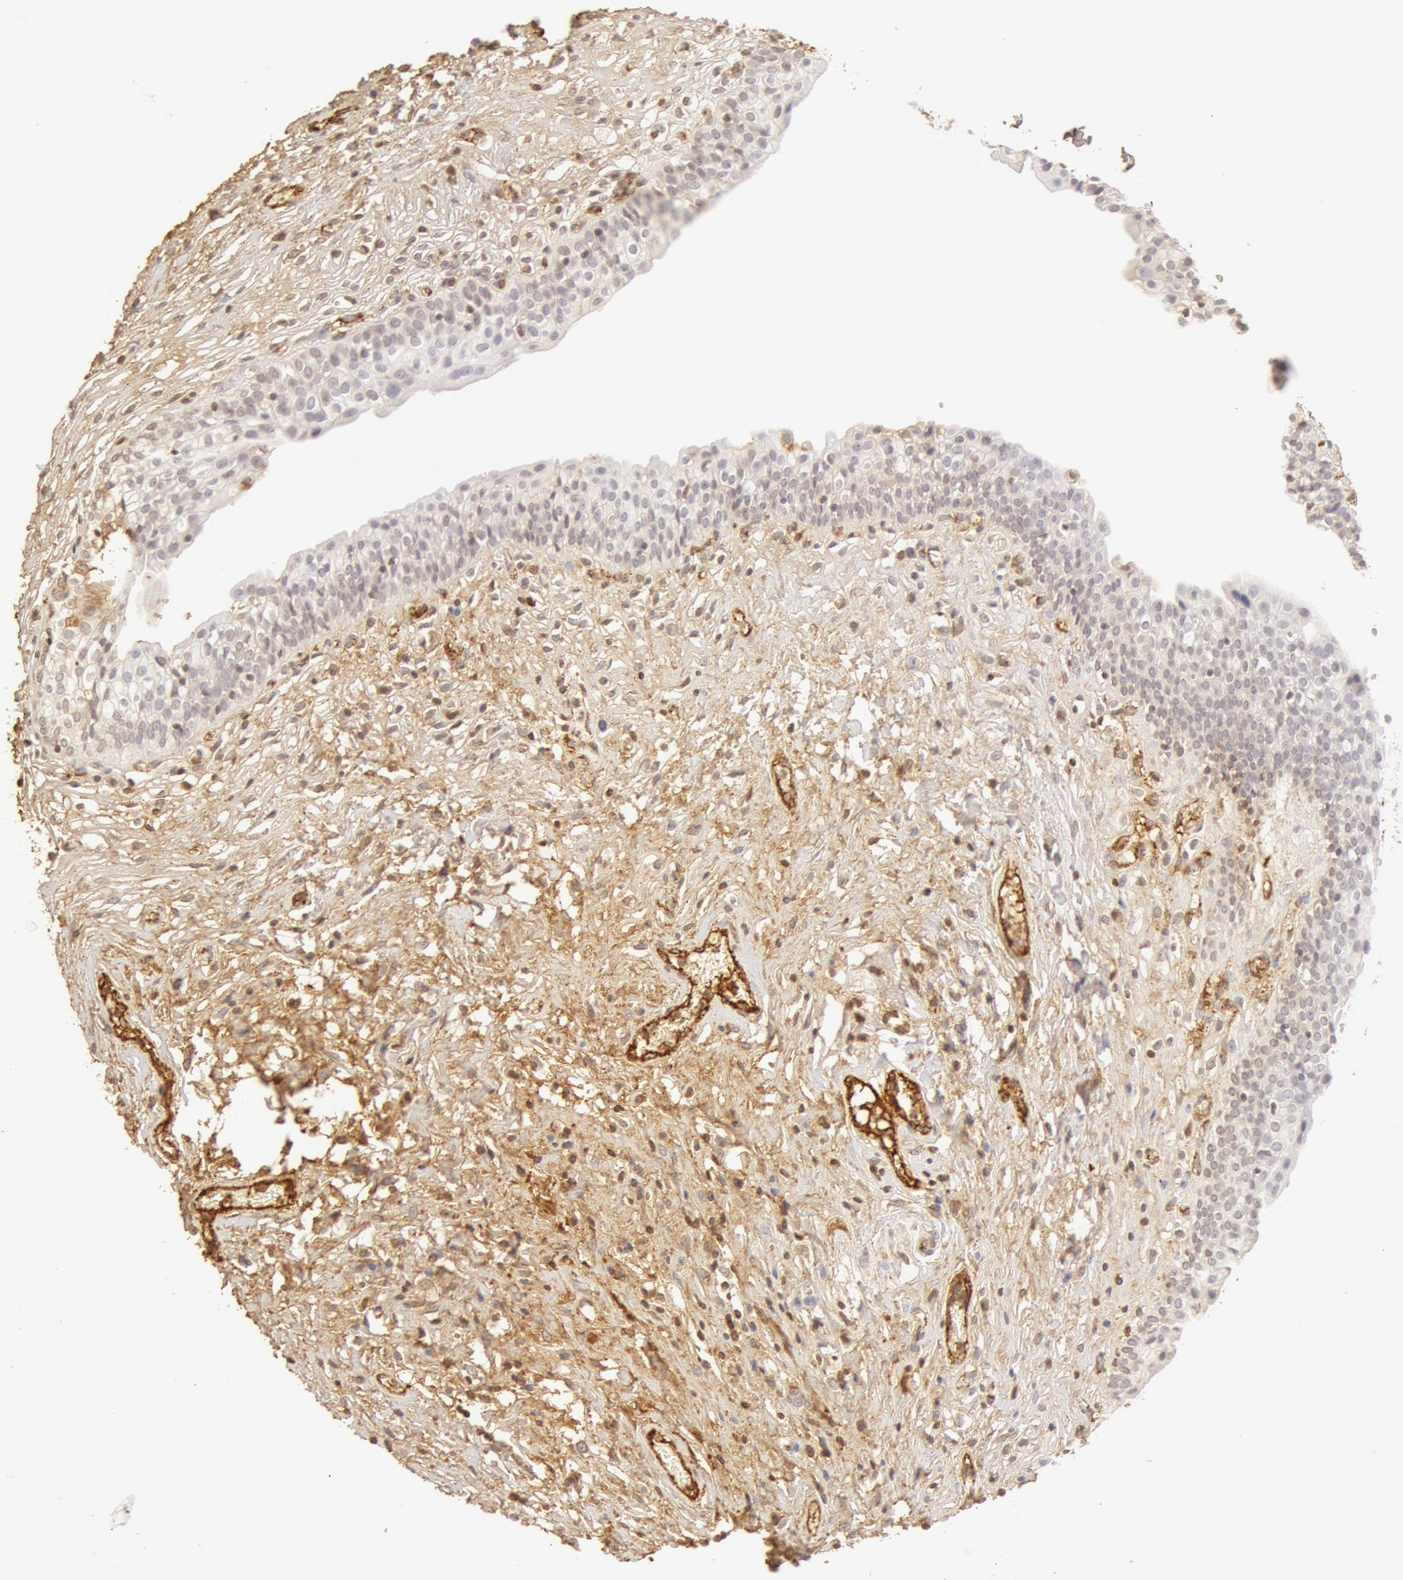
{"staining": {"intensity": "negative", "quantity": "none", "location": "none"}, "tissue": "urinary bladder", "cell_type": "Urothelial cells", "image_type": "normal", "snomed": [{"axis": "morphology", "description": "Adenocarcinoma, NOS"}, {"axis": "topography", "description": "Urinary bladder"}], "caption": "IHC of unremarkable human urinary bladder reveals no expression in urothelial cells. Nuclei are stained in blue.", "gene": "VWF", "patient": {"sex": "male", "age": 61}}